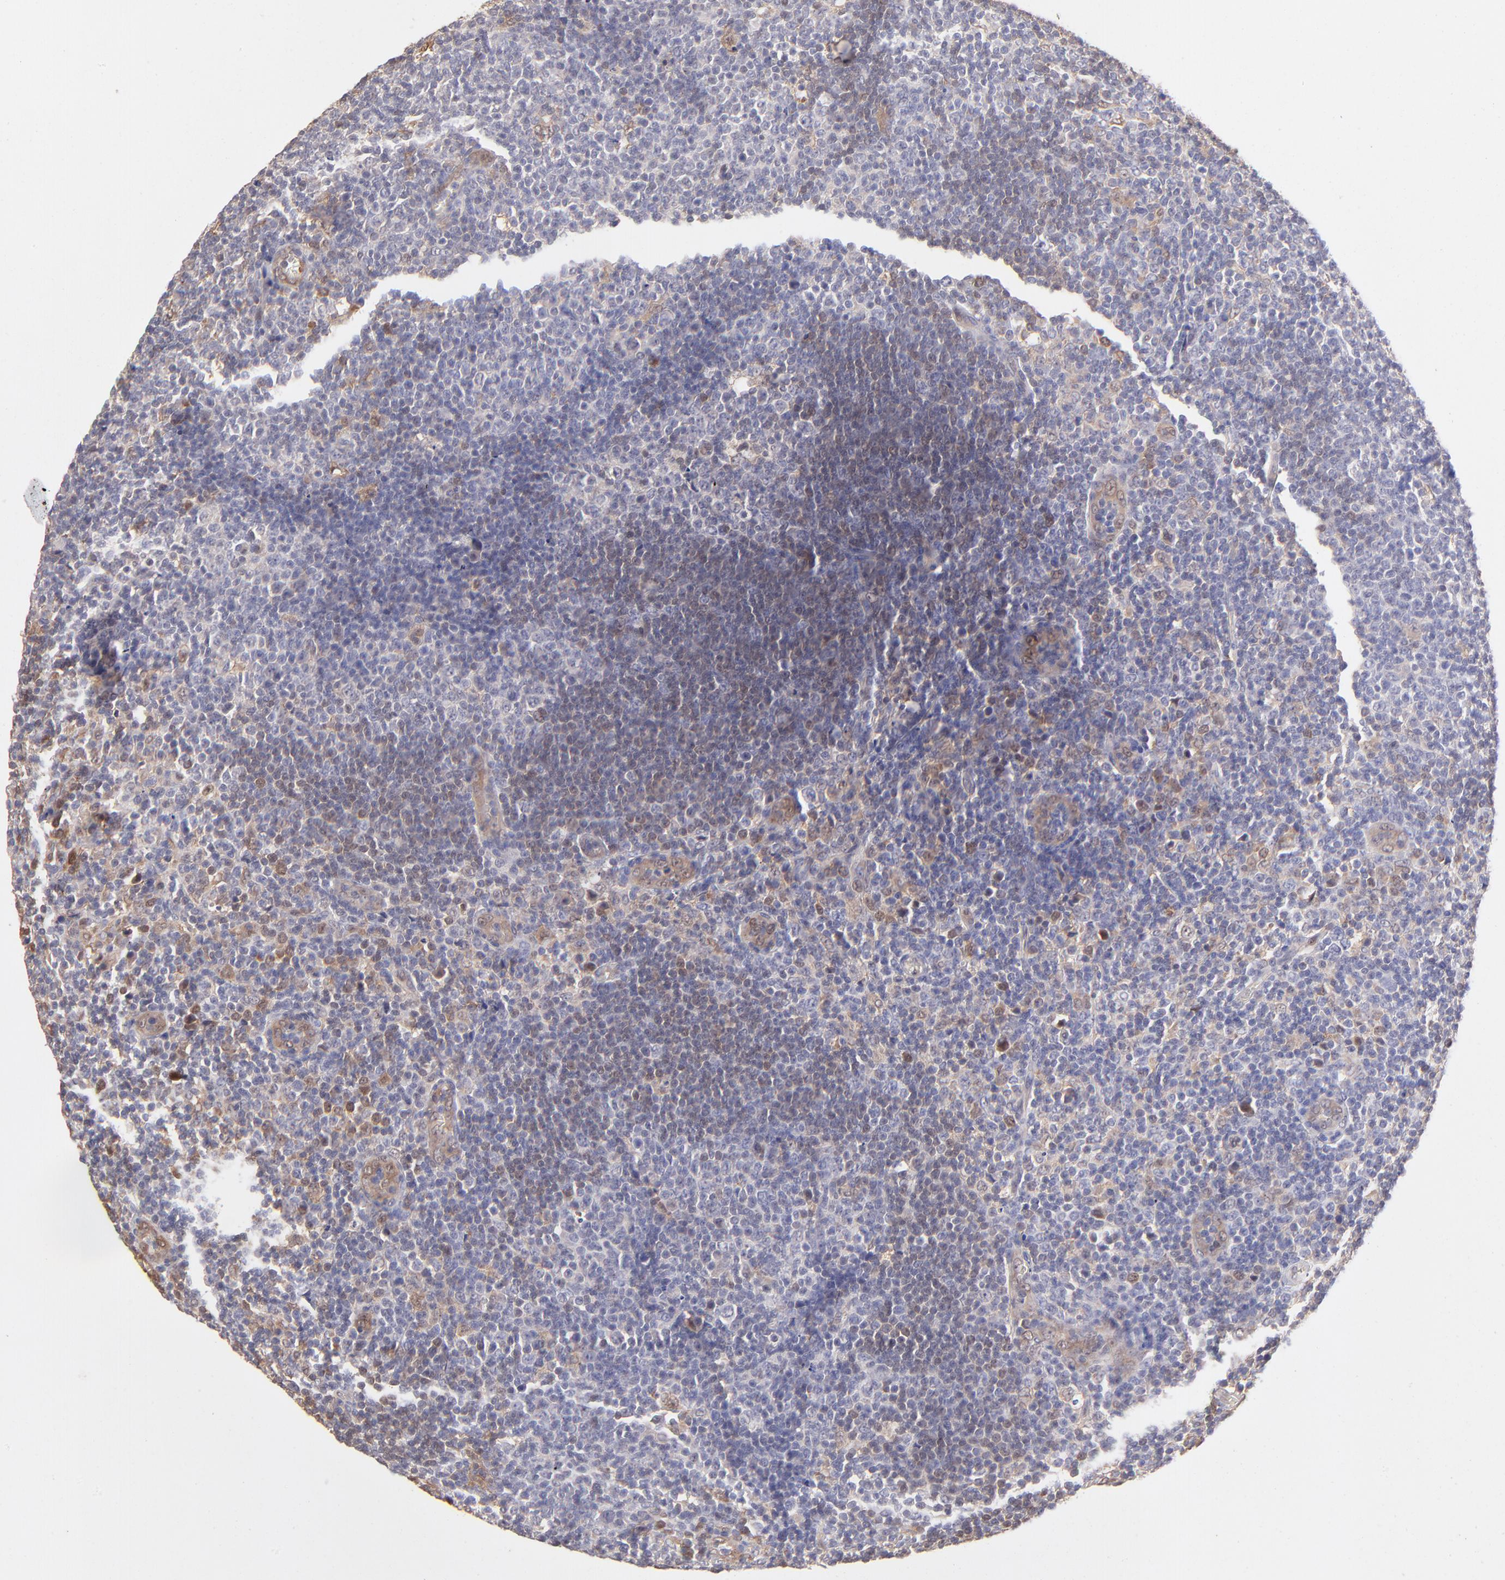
{"staining": {"intensity": "moderate", "quantity": "<25%", "location": "nuclear"}, "tissue": "lymphoma", "cell_type": "Tumor cells", "image_type": "cancer", "snomed": [{"axis": "morphology", "description": "Malignant lymphoma, non-Hodgkin's type, Low grade"}, {"axis": "topography", "description": "Lymph node"}], "caption": "Immunohistochemistry (IHC) image of neoplastic tissue: human lymphoma stained using immunohistochemistry (IHC) demonstrates low levels of moderate protein expression localized specifically in the nuclear of tumor cells, appearing as a nuclear brown color.", "gene": "HYAL1", "patient": {"sex": "male", "age": 74}}